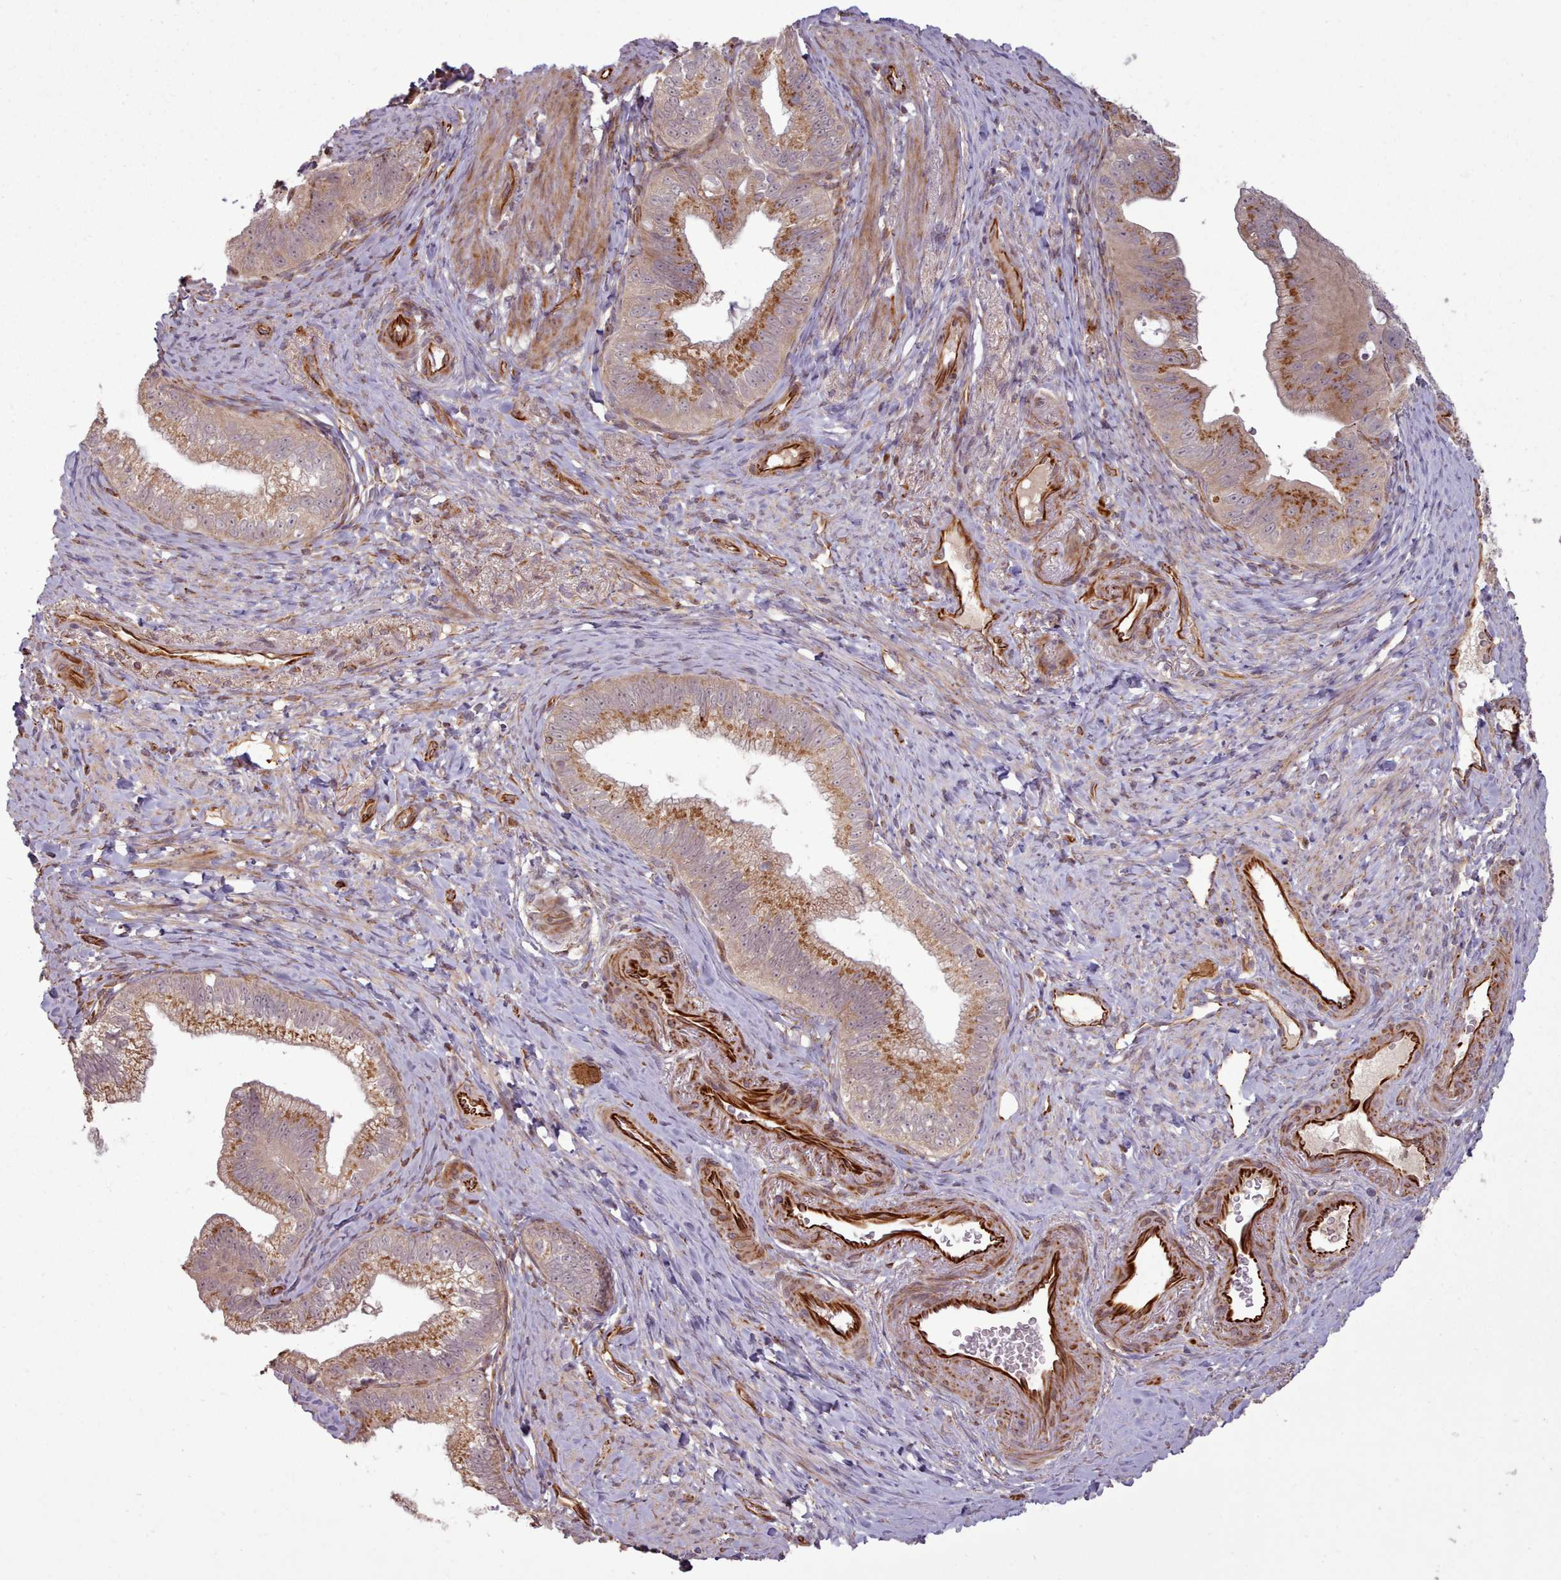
{"staining": {"intensity": "strong", "quantity": "25%-75%", "location": "cytoplasmic/membranous"}, "tissue": "pancreatic cancer", "cell_type": "Tumor cells", "image_type": "cancer", "snomed": [{"axis": "morphology", "description": "Adenocarcinoma, NOS"}, {"axis": "topography", "description": "Pancreas"}], "caption": "Approximately 25%-75% of tumor cells in human adenocarcinoma (pancreatic) demonstrate strong cytoplasmic/membranous protein positivity as visualized by brown immunohistochemical staining.", "gene": "GBGT1", "patient": {"sex": "male", "age": 70}}